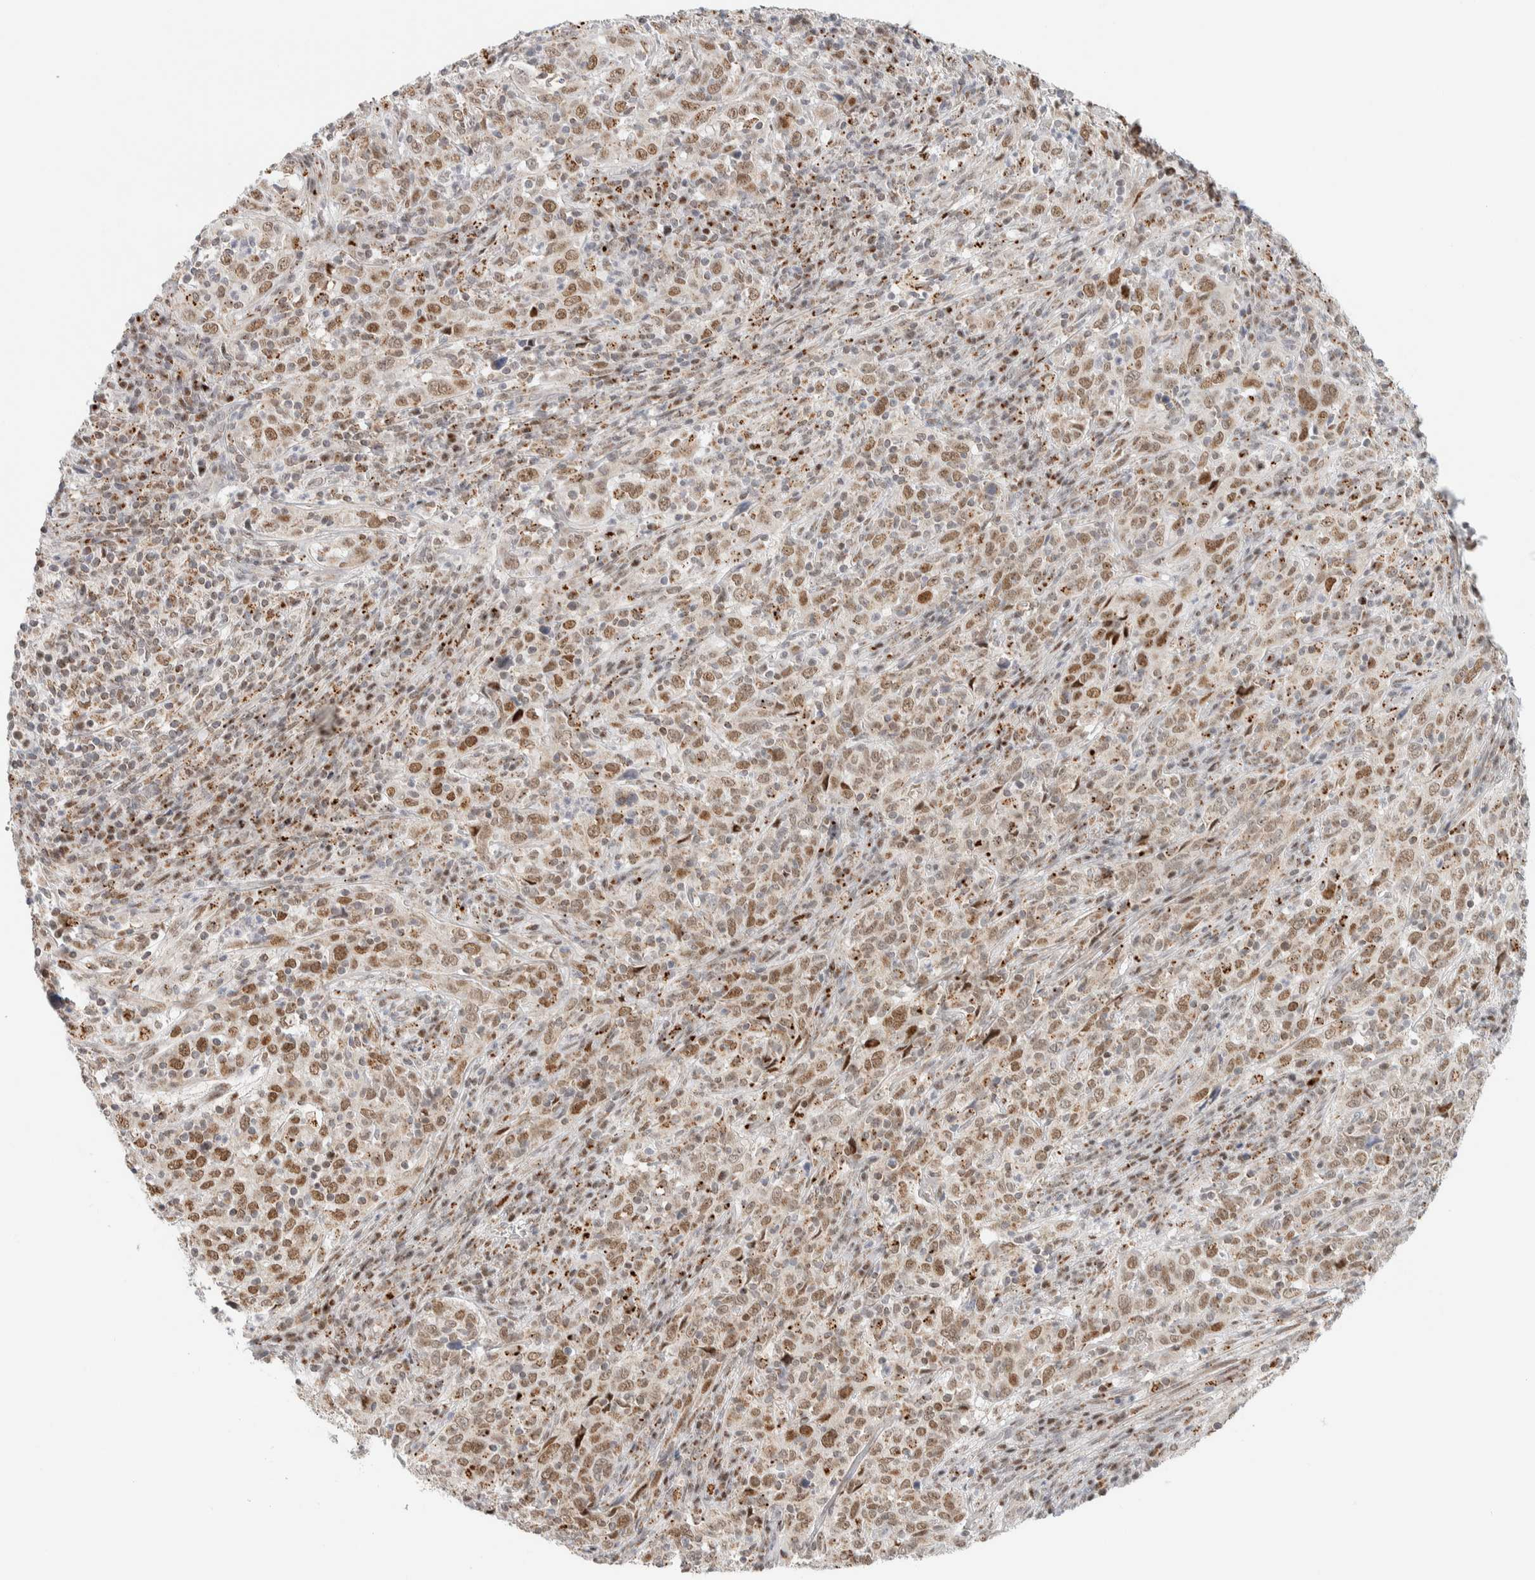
{"staining": {"intensity": "moderate", "quantity": ">75%", "location": "nuclear"}, "tissue": "cervical cancer", "cell_type": "Tumor cells", "image_type": "cancer", "snomed": [{"axis": "morphology", "description": "Squamous cell carcinoma, NOS"}, {"axis": "topography", "description": "Cervix"}], "caption": "Immunohistochemistry (IHC) micrograph of neoplastic tissue: human cervical cancer (squamous cell carcinoma) stained using immunohistochemistry shows medium levels of moderate protein expression localized specifically in the nuclear of tumor cells, appearing as a nuclear brown color.", "gene": "TSPAN32", "patient": {"sex": "female", "age": 46}}